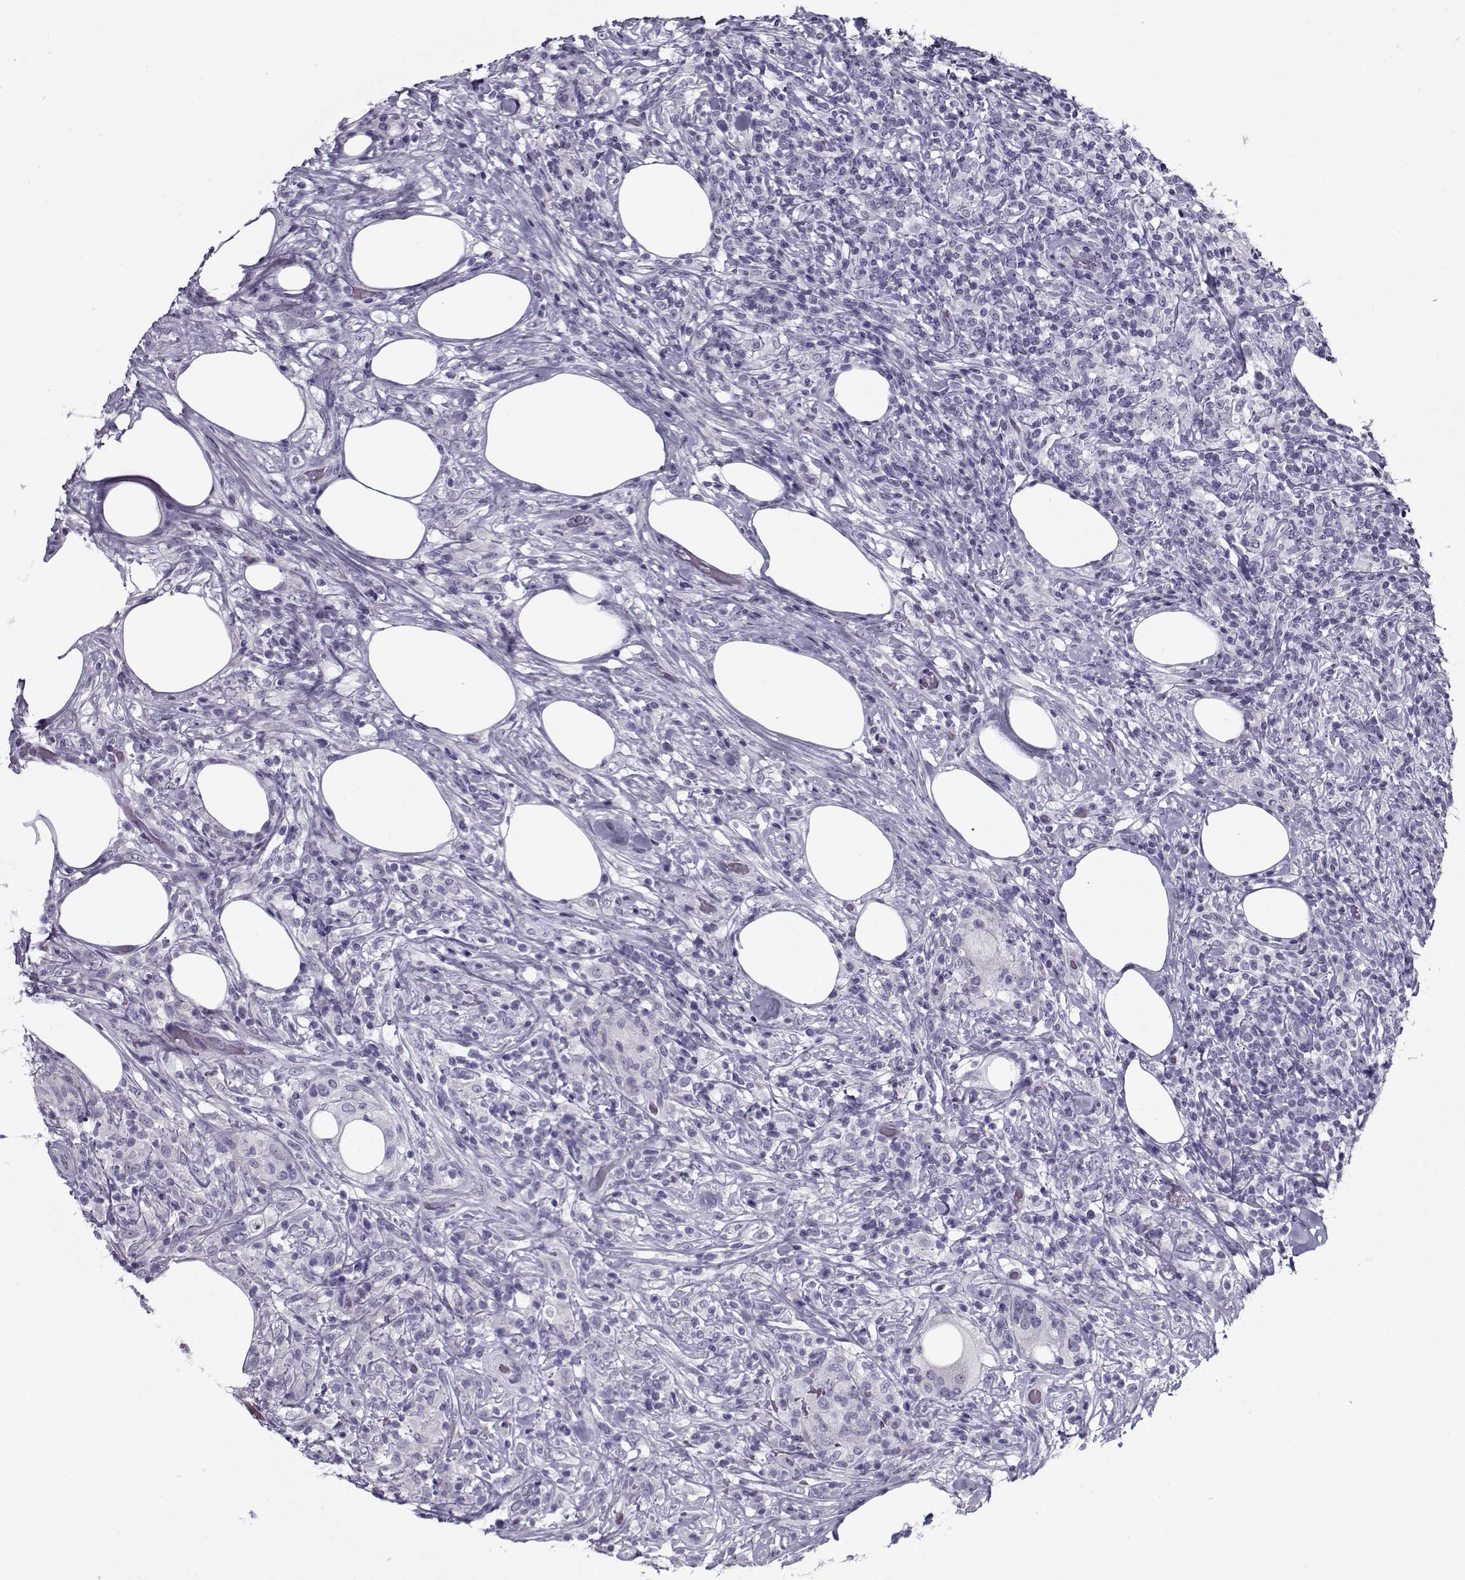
{"staining": {"intensity": "negative", "quantity": "none", "location": "none"}, "tissue": "lymphoma", "cell_type": "Tumor cells", "image_type": "cancer", "snomed": [{"axis": "morphology", "description": "Malignant lymphoma, non-Hodgkin's type, High grade"}, {"axis": "topography", "description": "Lymph node"}], "caption": "This is an IHC photomicrograph of human lymphoma. There is no positivity in tumor cells.", "gene": "GAGE2A", "patient": {"sex": "female", "age": 84}}